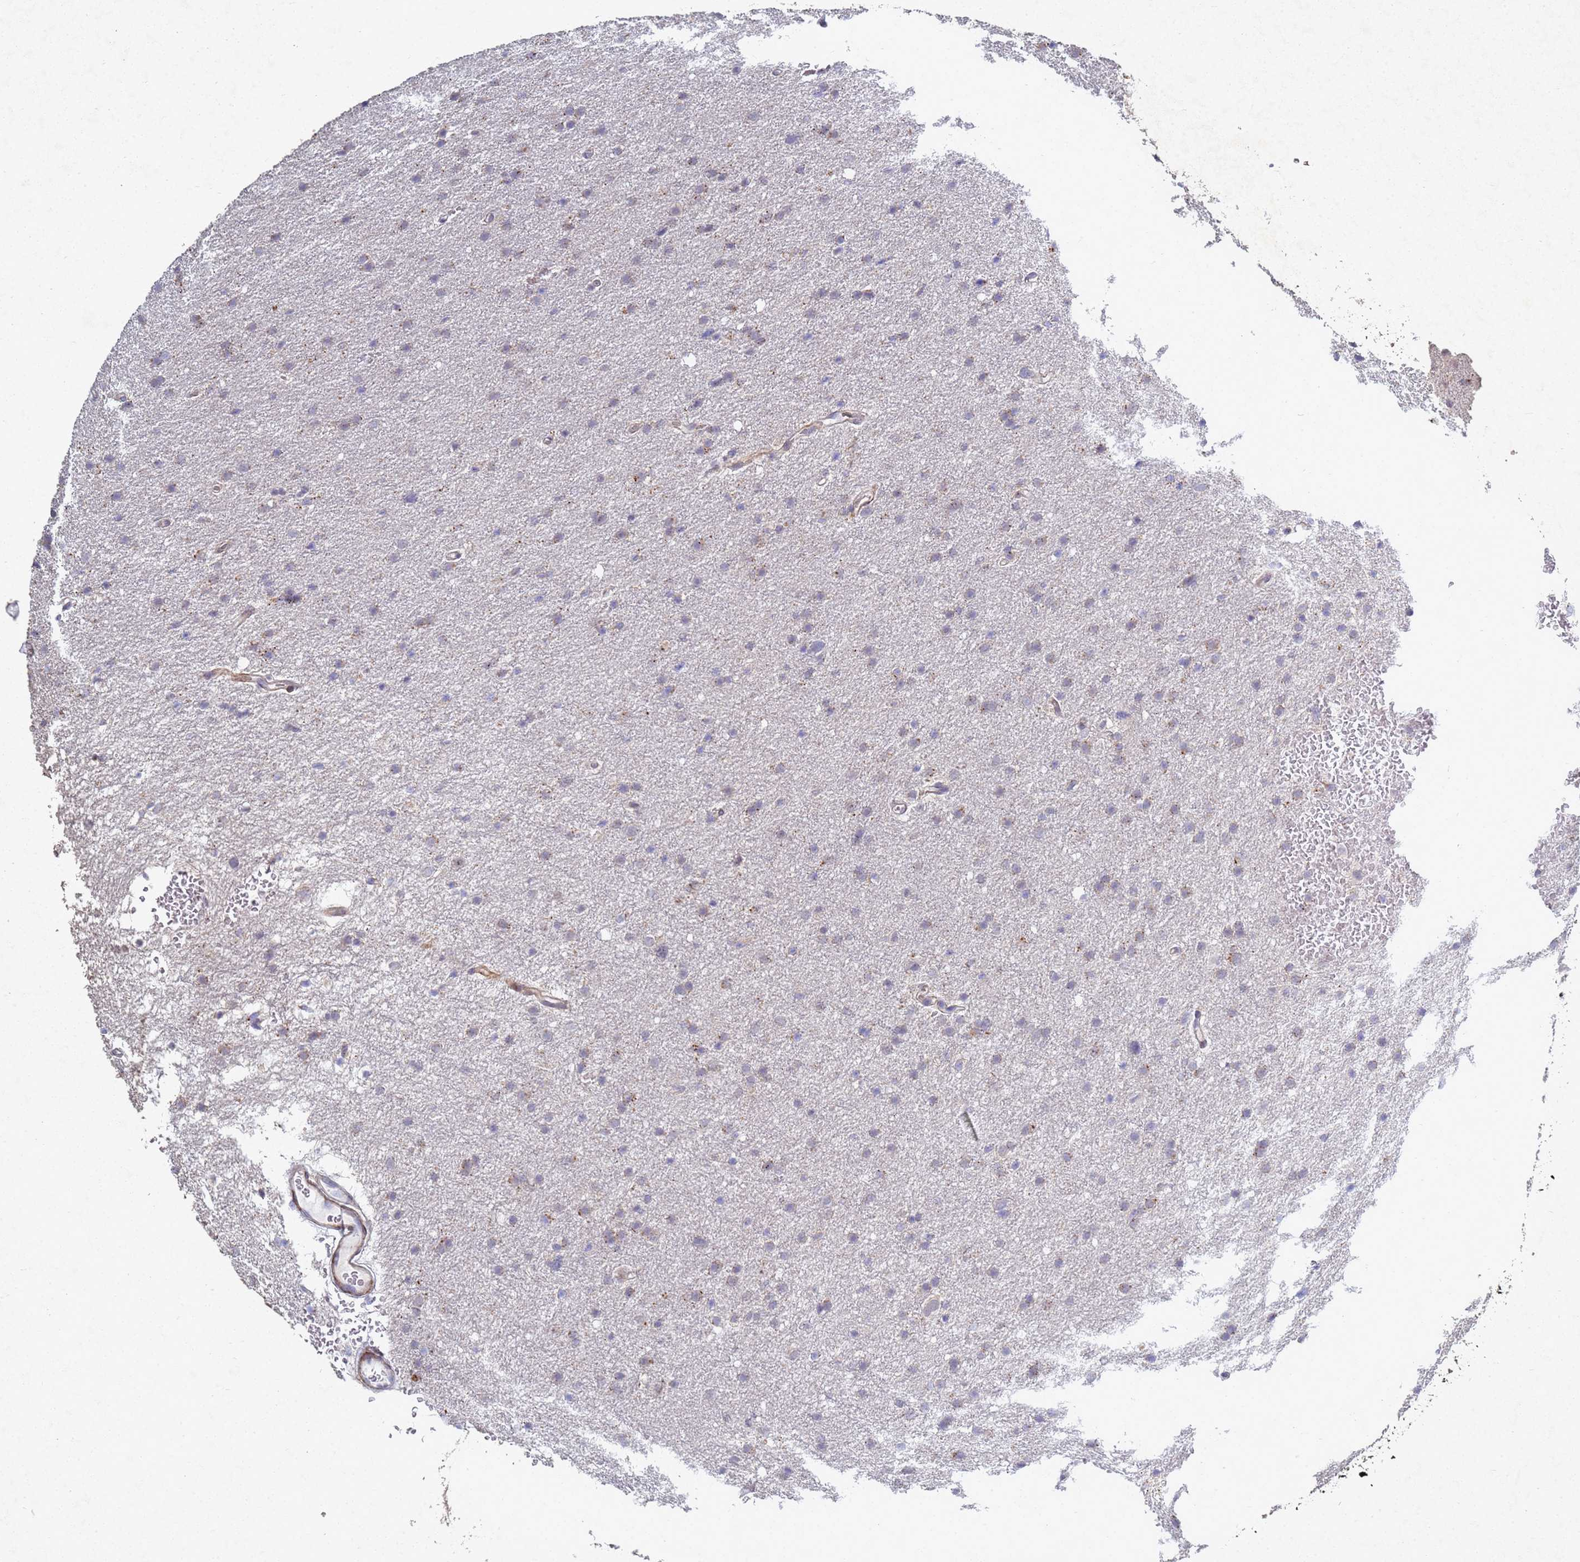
{"staining": {"intensity": "negative", "quantity": "none", "location": "none"}, "tissue": "glioma", "cell_type": "Tumor cells", "image_type": "cancer", "snomed": [{"axis": "morphology", "description": "Glioma, malignant, High grade"}, {"axis": "topography", "description": "Cerebral cortex"}], "caption": "Tumor cells are negative for protein expression in human malignant high-grade glioma.", "gene": "TNPO2", "patient": {"sex": "female", "age": 36}}